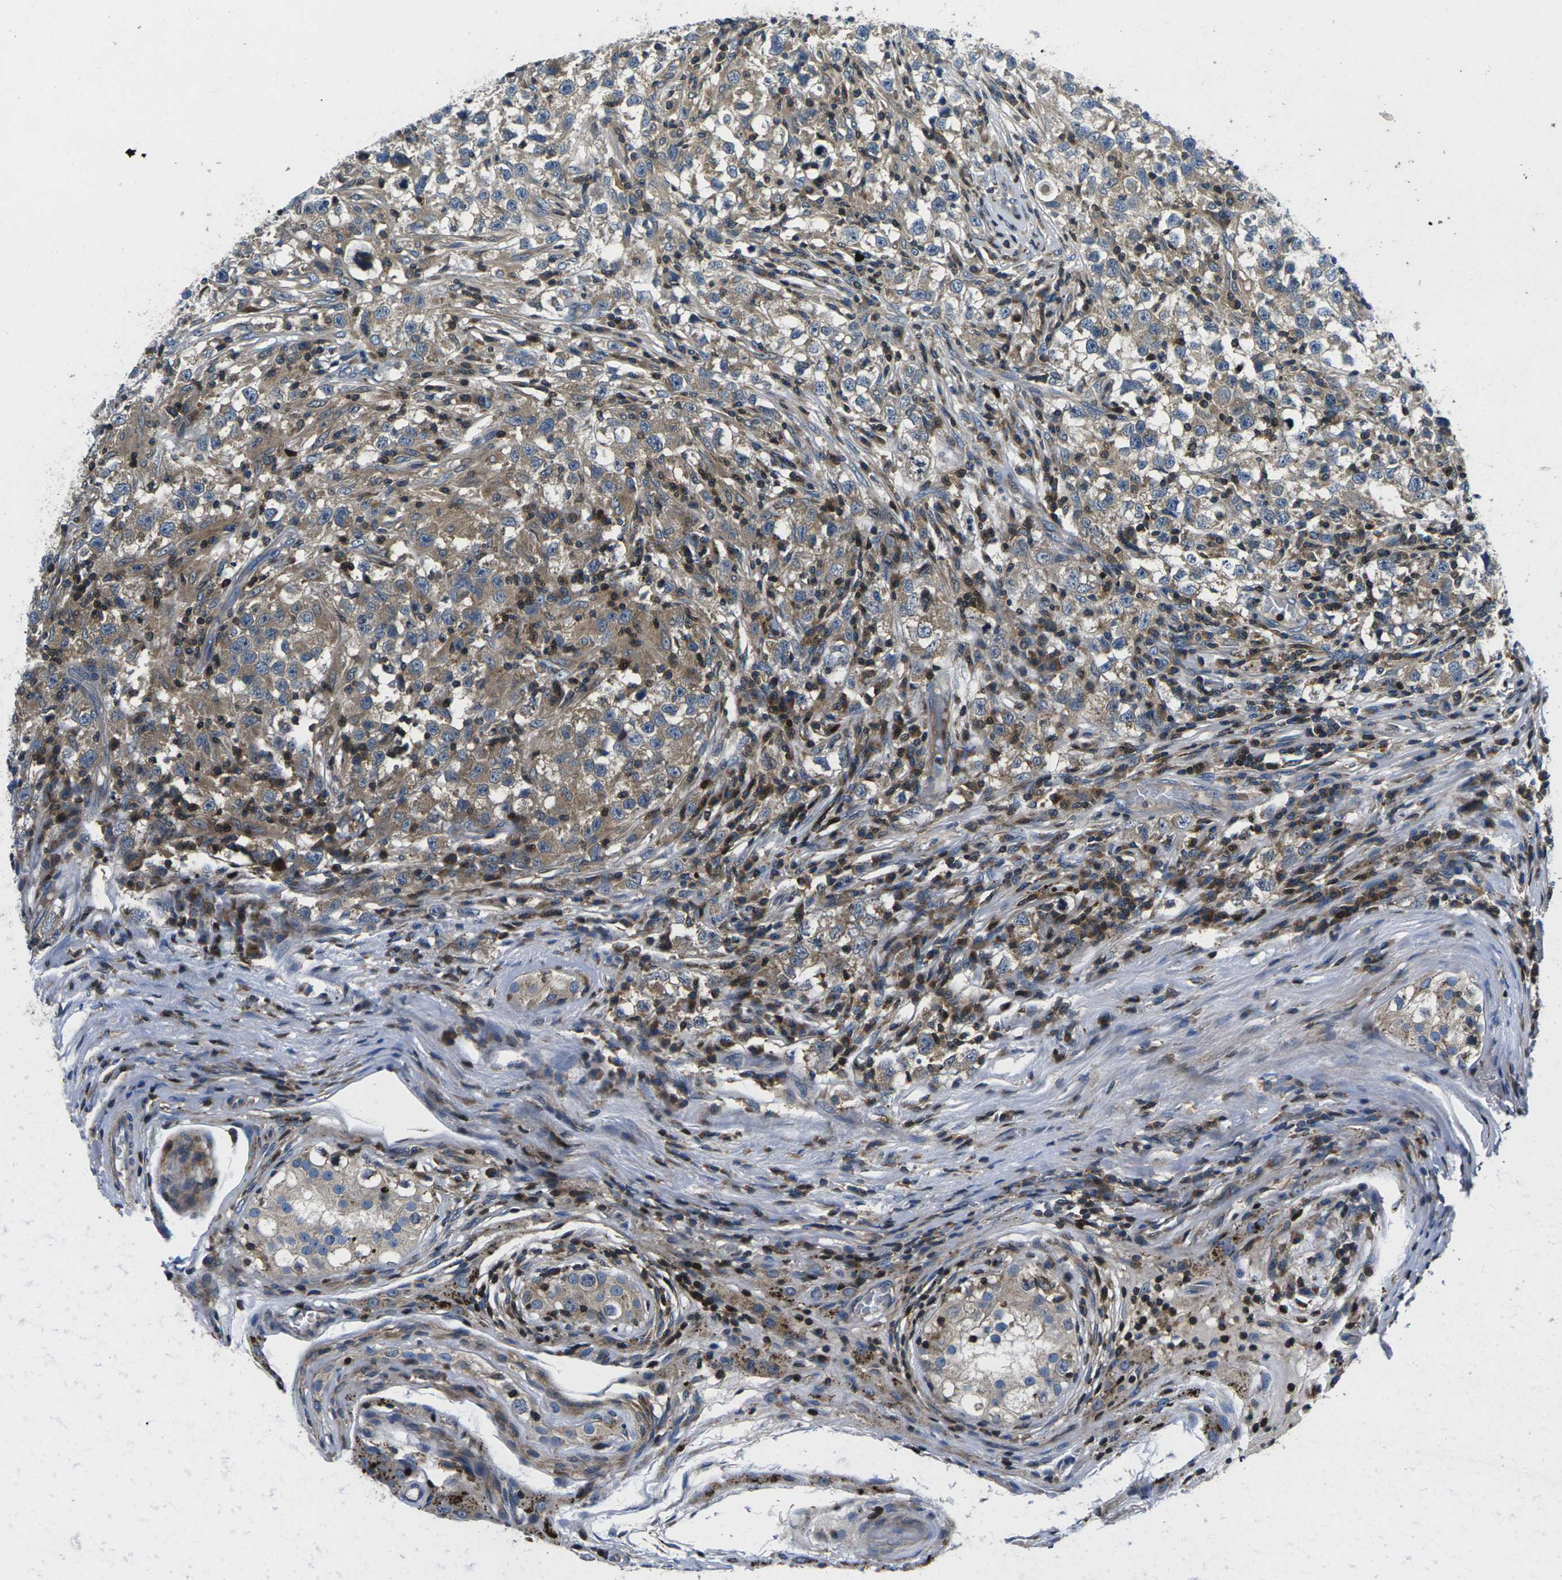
{"staining": {"intensity": "moderate", "quantity": ">75%", "location": "cytoplasmic/membranous"}, "tissue": "testis cancer", "cell_type": "Tumor cells", "image_type": "cancer", "snomed": [{"axis": "morphology", "description": "Carcinoma, Embryonal, NOS"}, {"axis": "topography", "description": "Testis"}], "caption": "Protein staining of testis cancer (embryonal carcinoma) tissue demonstrates moderate cytoplasmic/membranous expression in approximately >75% of tumor cells.", "gene": "PLCE1", "patient": {"sex": "male", "age": 21}}